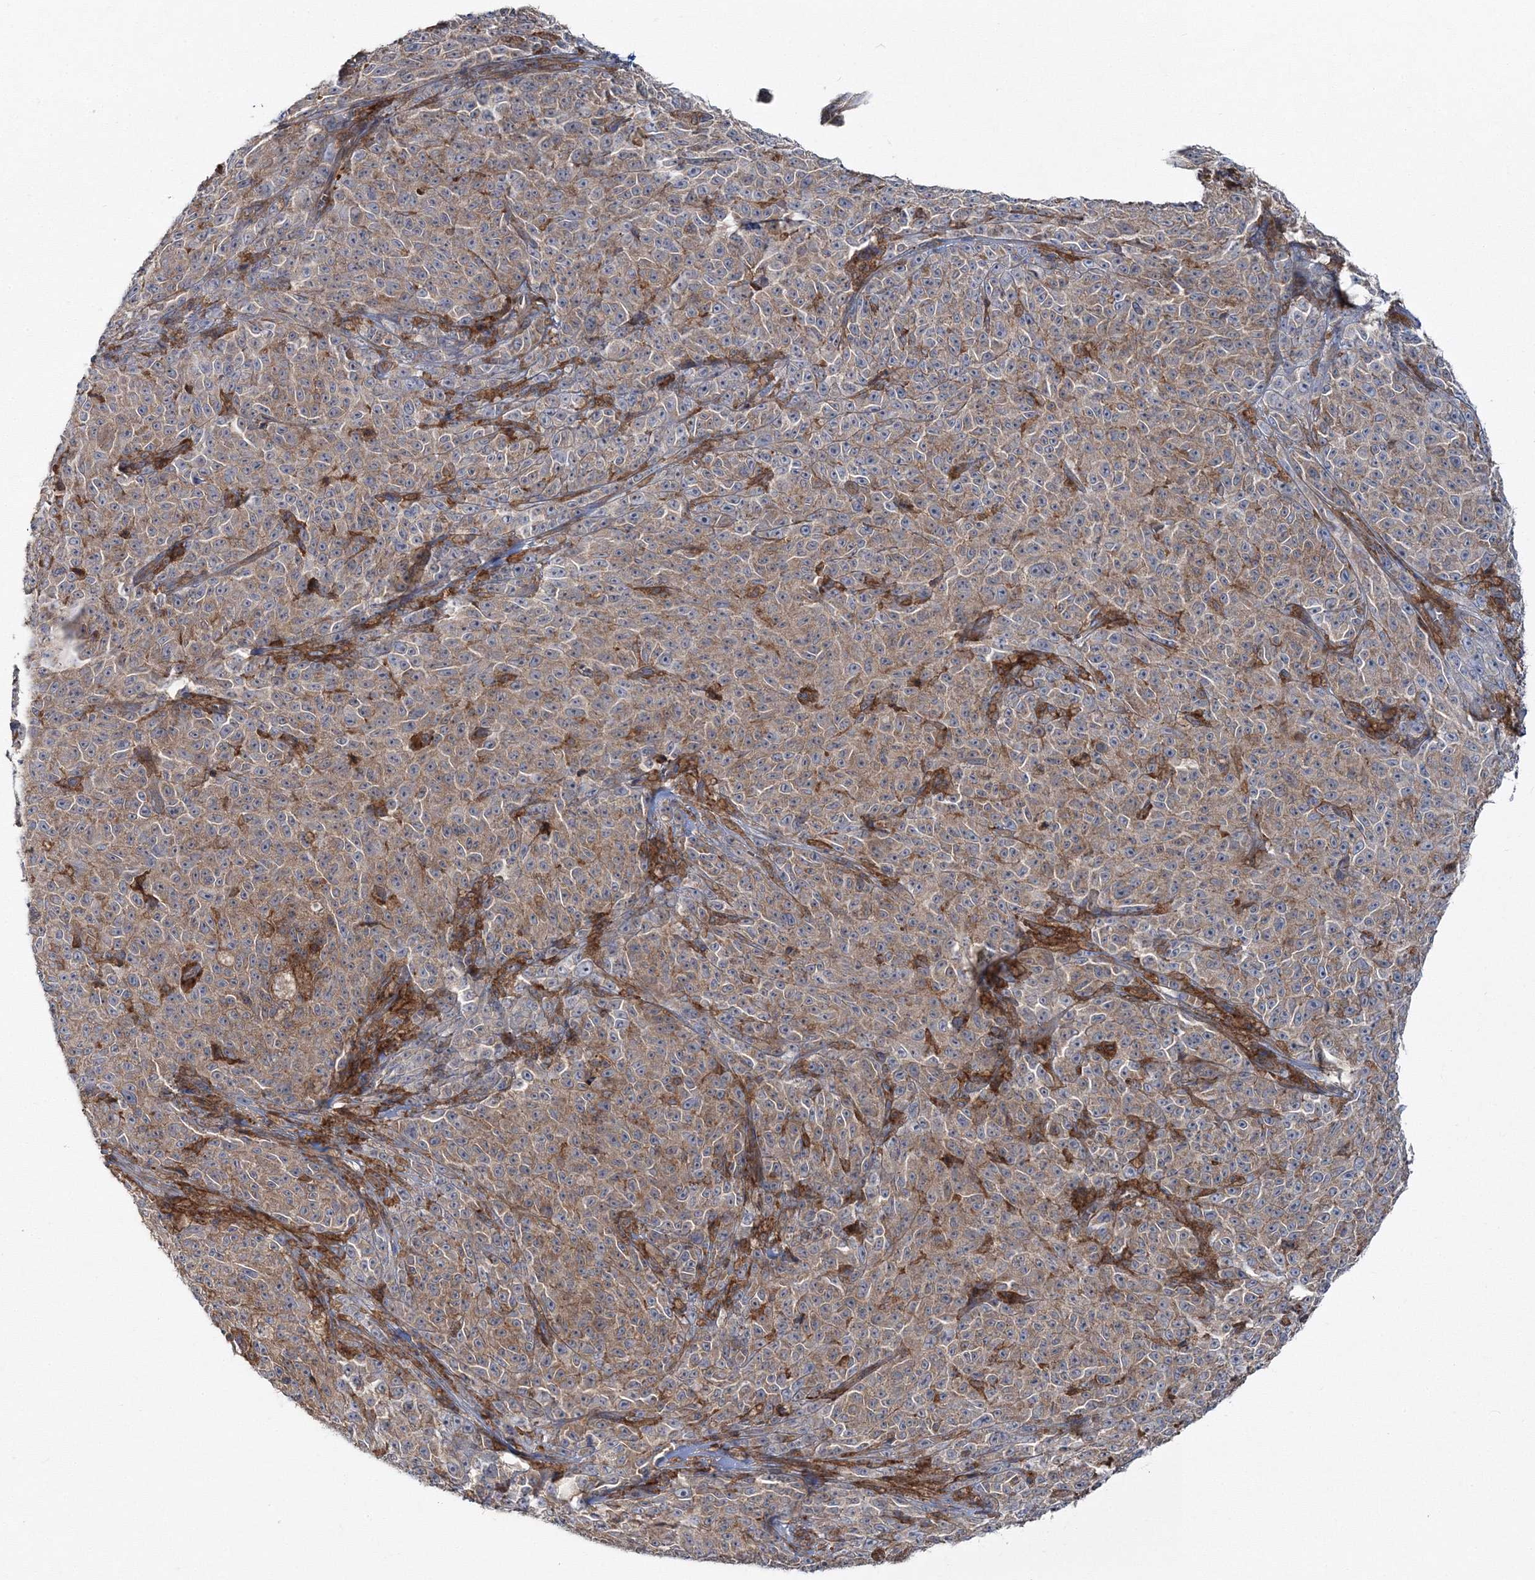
{"staining": {"intensity": "weak", "quantity": ">75%", "location": "cytoplasmic/membranous"}, "tissue": "melanoma", "cell_type": "Tumor cells", "image_type": "cancer", "snomed": [{"axis": "morphology", "description": "Malignant melanoma, NOS"}, {"axis": "topography", "description": "Skin"}], "caption": "A brown stain labels weak cytoplasmic/membranous staining of a protein in human melanoma tumor cells.", "gene": "PCBD2", "patient": {"sex": "female", "age": 82}}